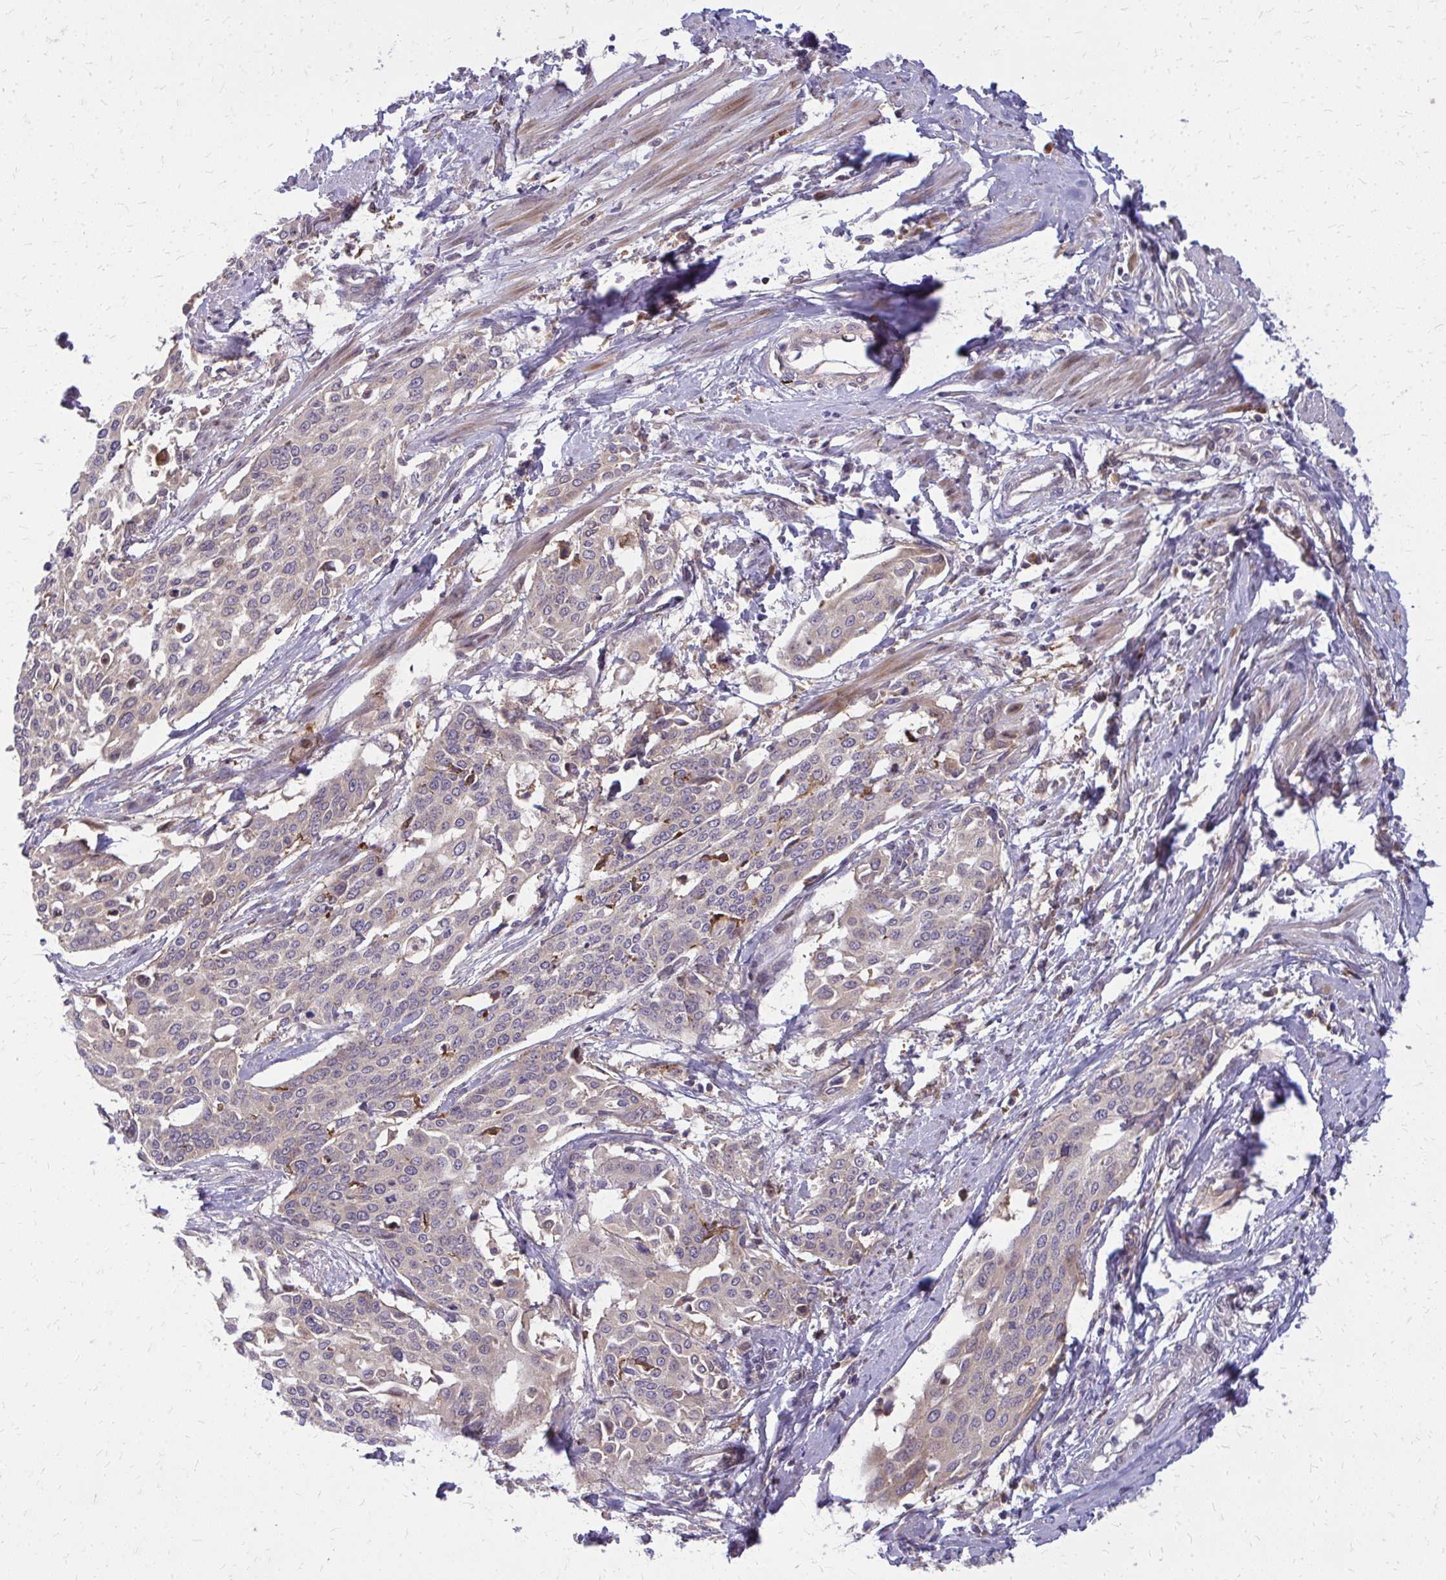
{"staining": {"intensity": "weak", "quantity": ">75%", "location": "cytoplasmic/membranous"}, "tissue": "cervical cancer", "cell_type": "Tumor cells", "image_type": "cancer", "snomed": [{"axis": "morphology", "description": "Squamous cell carcinoma, NOS"}, {"axis": "topography", "description": "Cervix"}], "caption": "Immunohistochemical staining of cervical squamous cell carcinoma shows low levels of weak cytoplasmic/membranous positivity in about >75% of tumor cells.", "gene": "OXNAD1", "patient": {"sex": "female", "age": 44}}